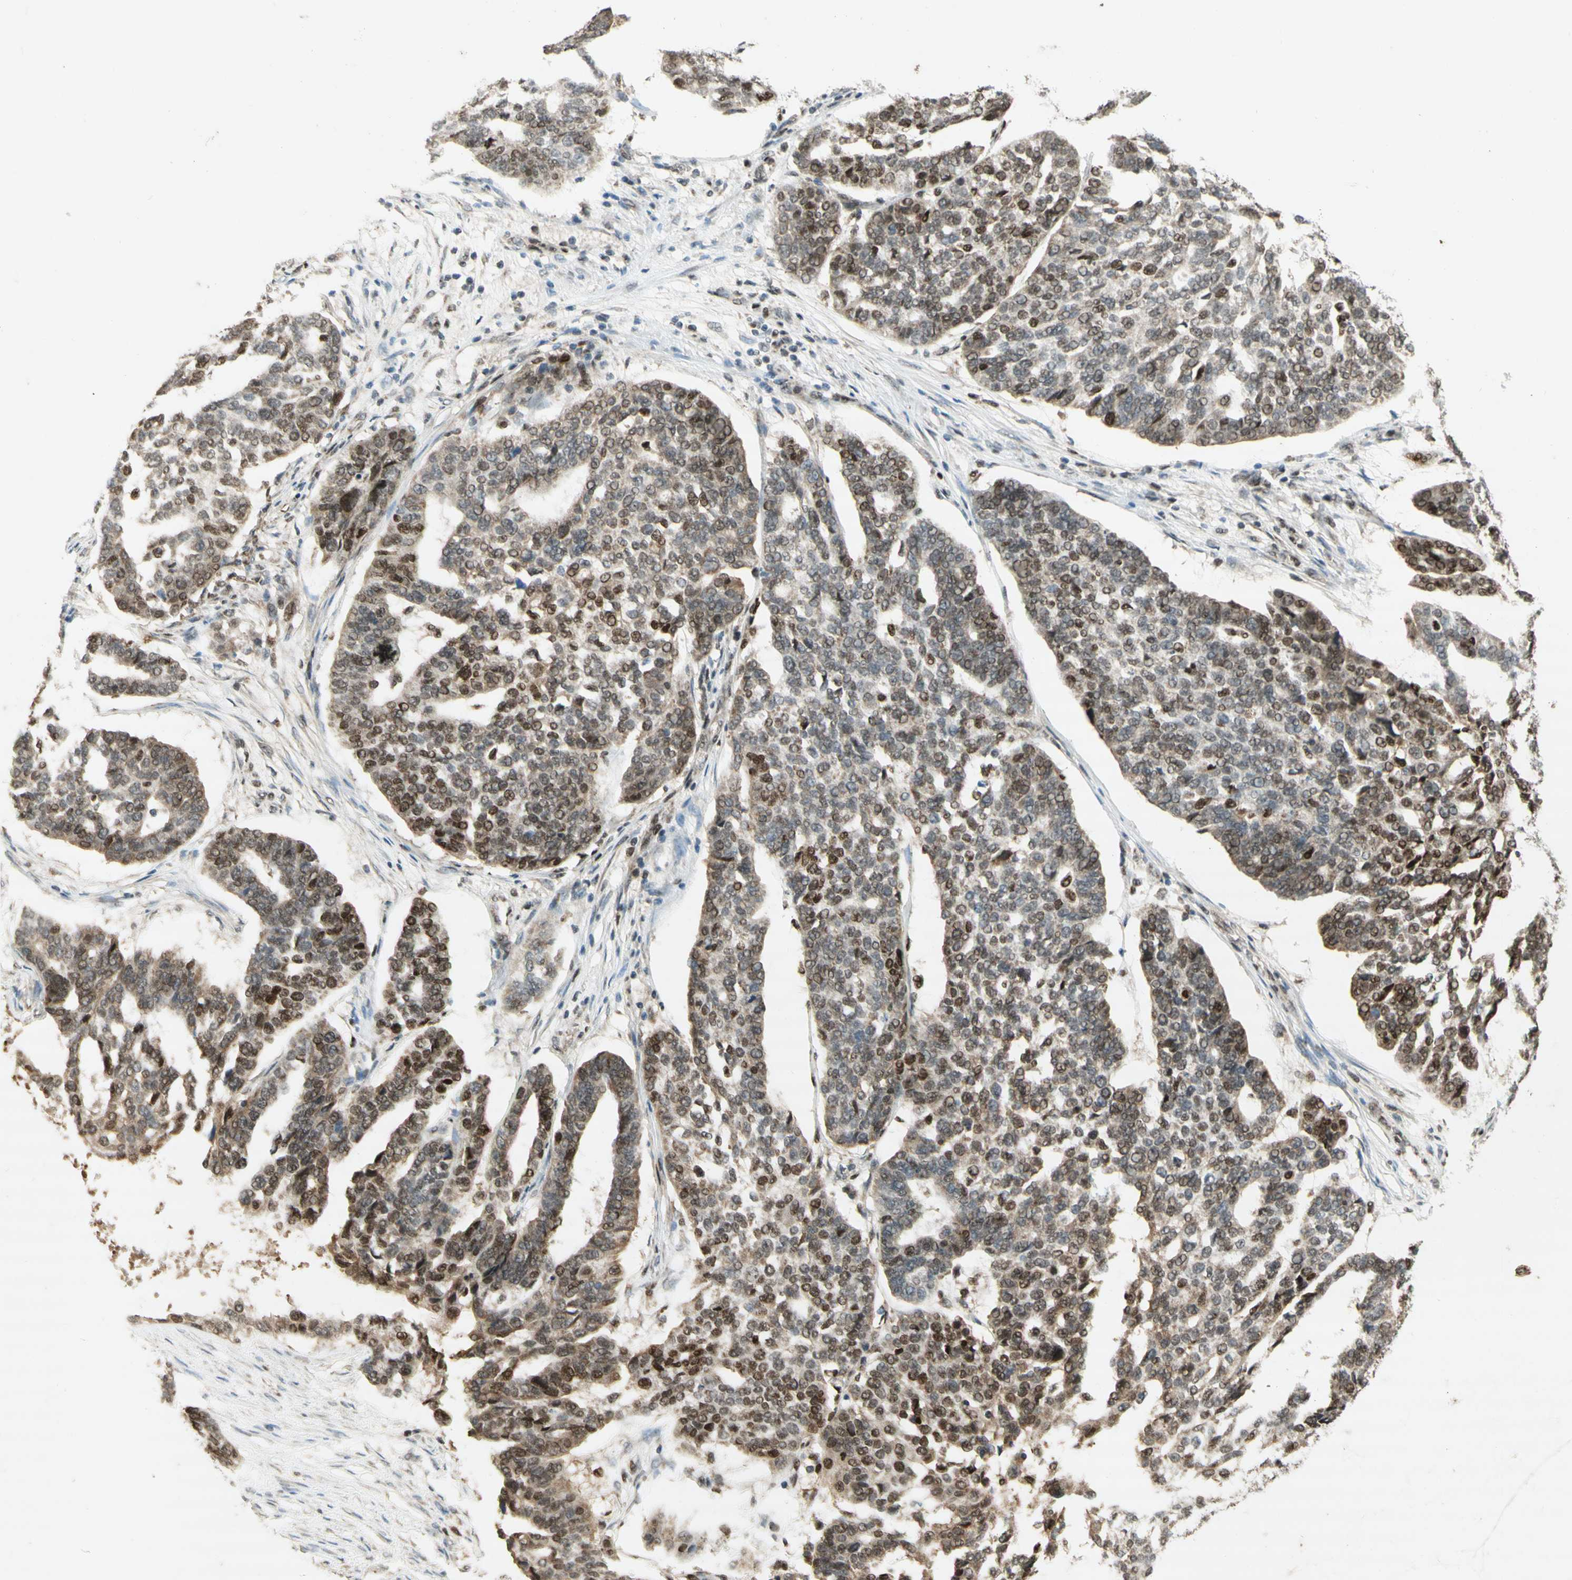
{"staining": {"intensity": "moderate", "quantity": "25%-75%", "location": "nuclear"}, "tissue": "ovarian cancer", "cell_type": "Tumor cells", "image_type": "cancer", "snomed": [{"axis": "morphology", "description": "Cystadenocarcinoma, serous, NOS"}, {"axis": "topography", "description": "Ovary"}], "caption": "Immunohistochemical staining of human ovarian cancer shows medium levels of moderate nuclear protein expression in approximately 25%-75% of tumor cells.", "gene": "DNMT3A", "patient": {"sex": "female", "age": 59}}